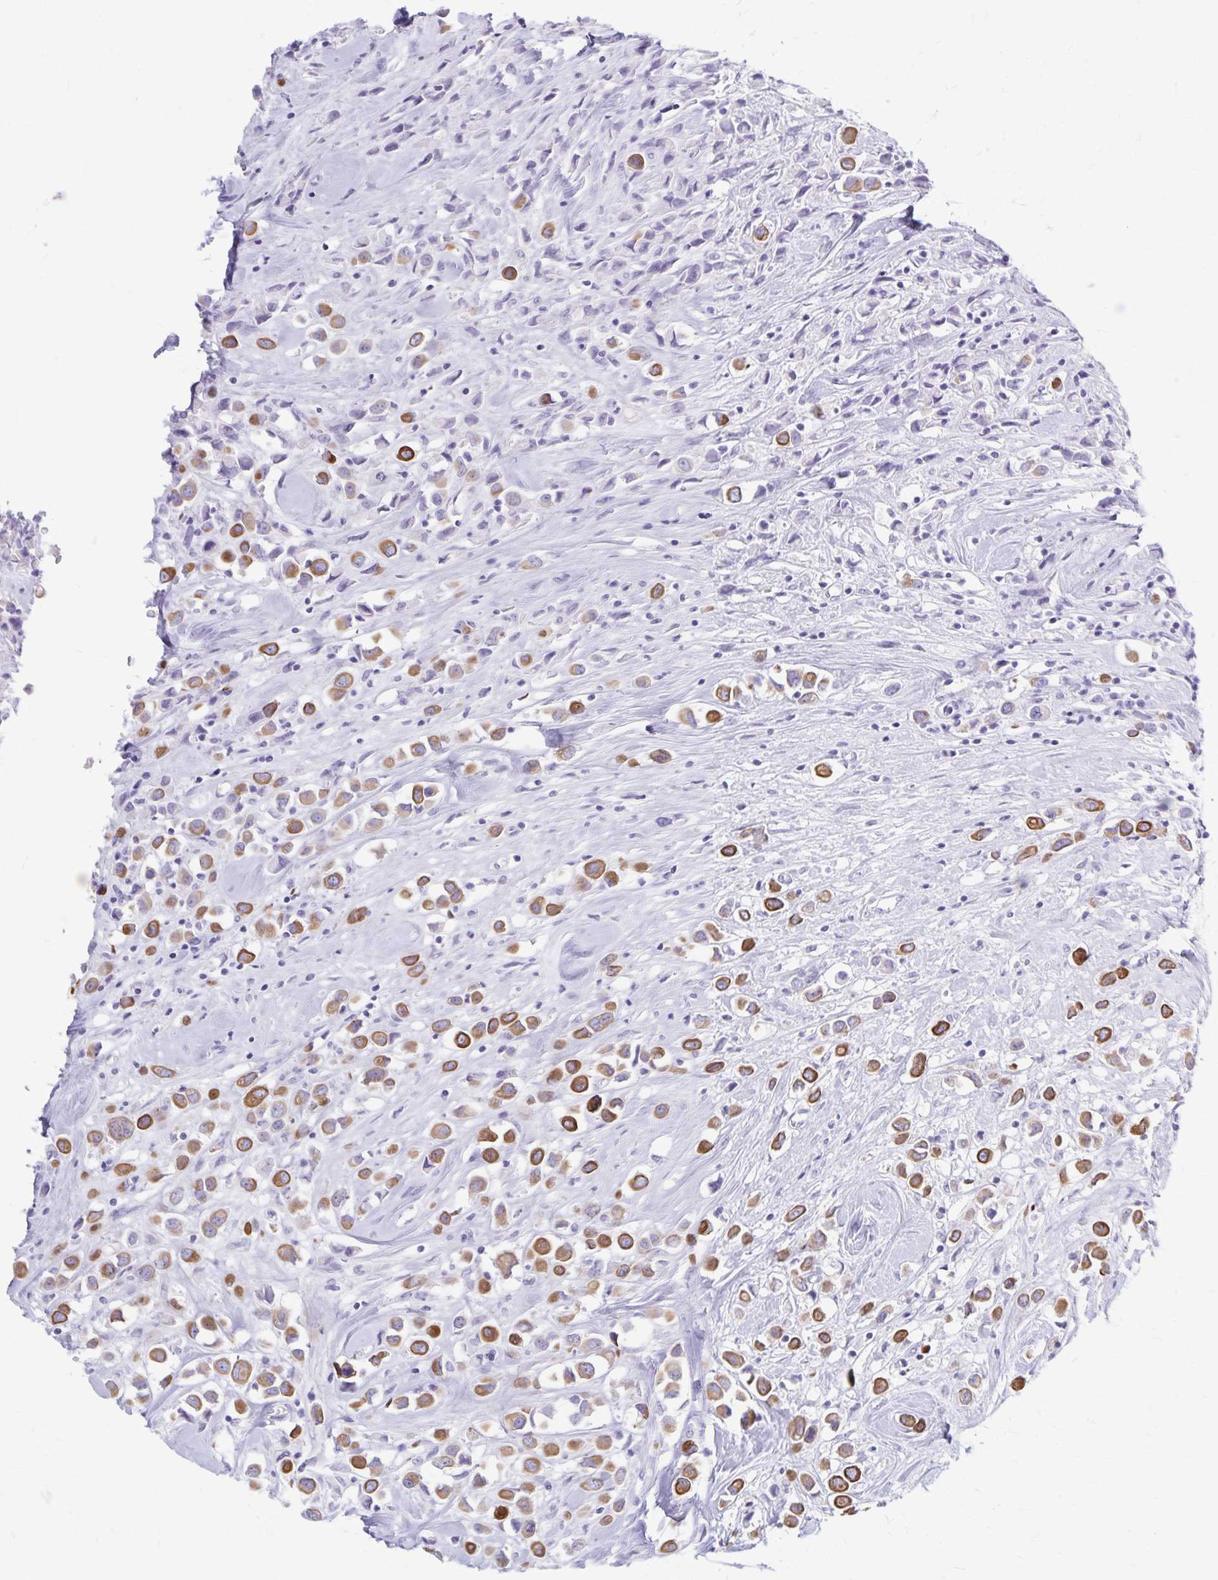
{"staining": {"intensity": "moderate", "quantity": "25%-75%", "location": "cytoplasmic/membranous"}, "tissue": "breast cancer", "cell_type": "Tumor cells", "image_type": "cancer", "snomed": [{"axis": "morphology", "description": "Duct carcinoma"}, {"axis": "topography", "description": "Breast"}], "caption": "A photomicrograph showing moderate cytoplasmic/membranous expression in about 25%-75% of tumor cells in breast cancer (invasive ductal carcinoma), as visualized by brown immunohistochemical staining.", "gene": "GPBAR1", "patient": {"sex": "female", "age": 61}}